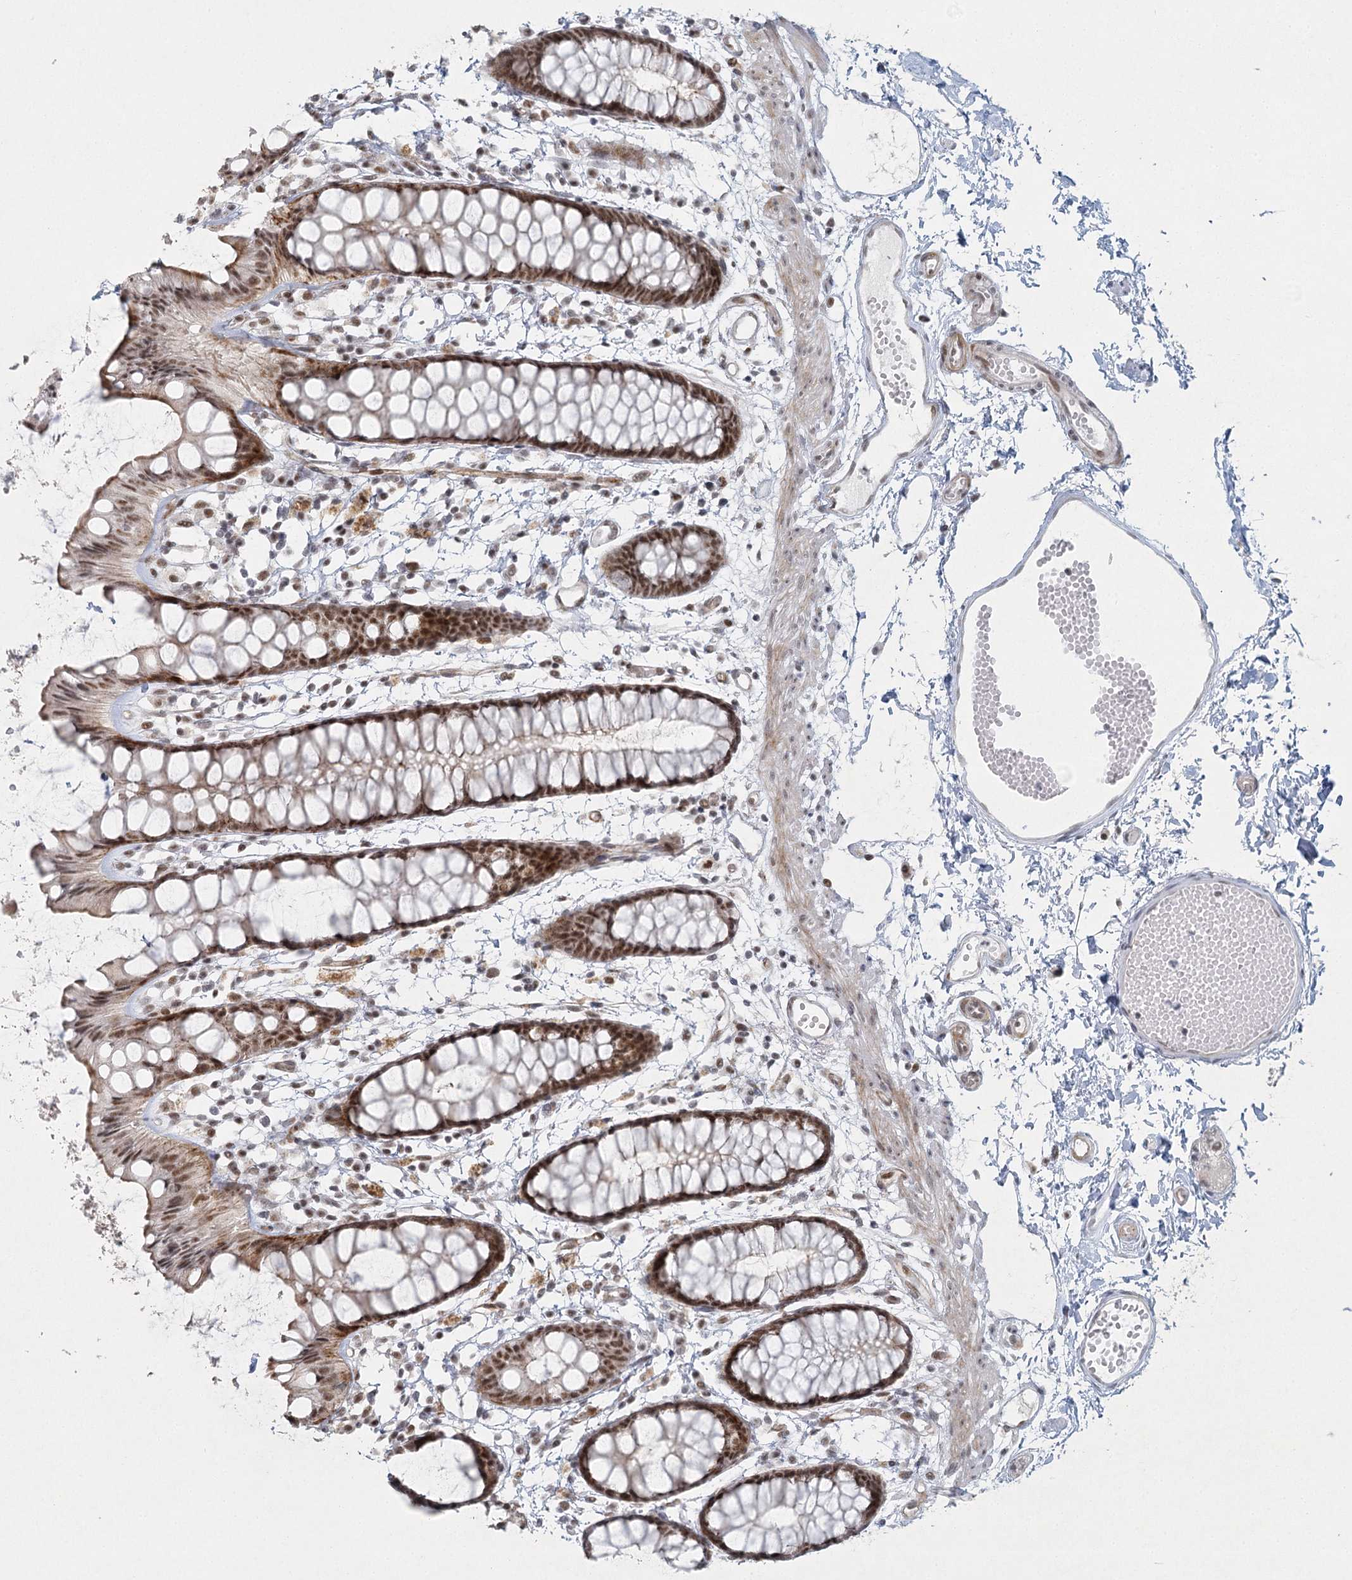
{"staining": {"intensity": "strong", "quantity": ">75%", "location": "nuclear"}, "tissue": "rectum", "cell_type": "Glandular cells", "image_type": "normal", "snomed": [{"axis": "morphology", "description": "Normal tissue, NOS"}, {"axis": "topography", "description": "Rectum"}], "caption": "IHC photomicrograph of normal rectum stained for a protein (brown), which reveals high levels of strong nuclear positivity in about >75% of glandular cells.", "gene": "U2SURP", "patient": {"sex": "female", "age": 66}}